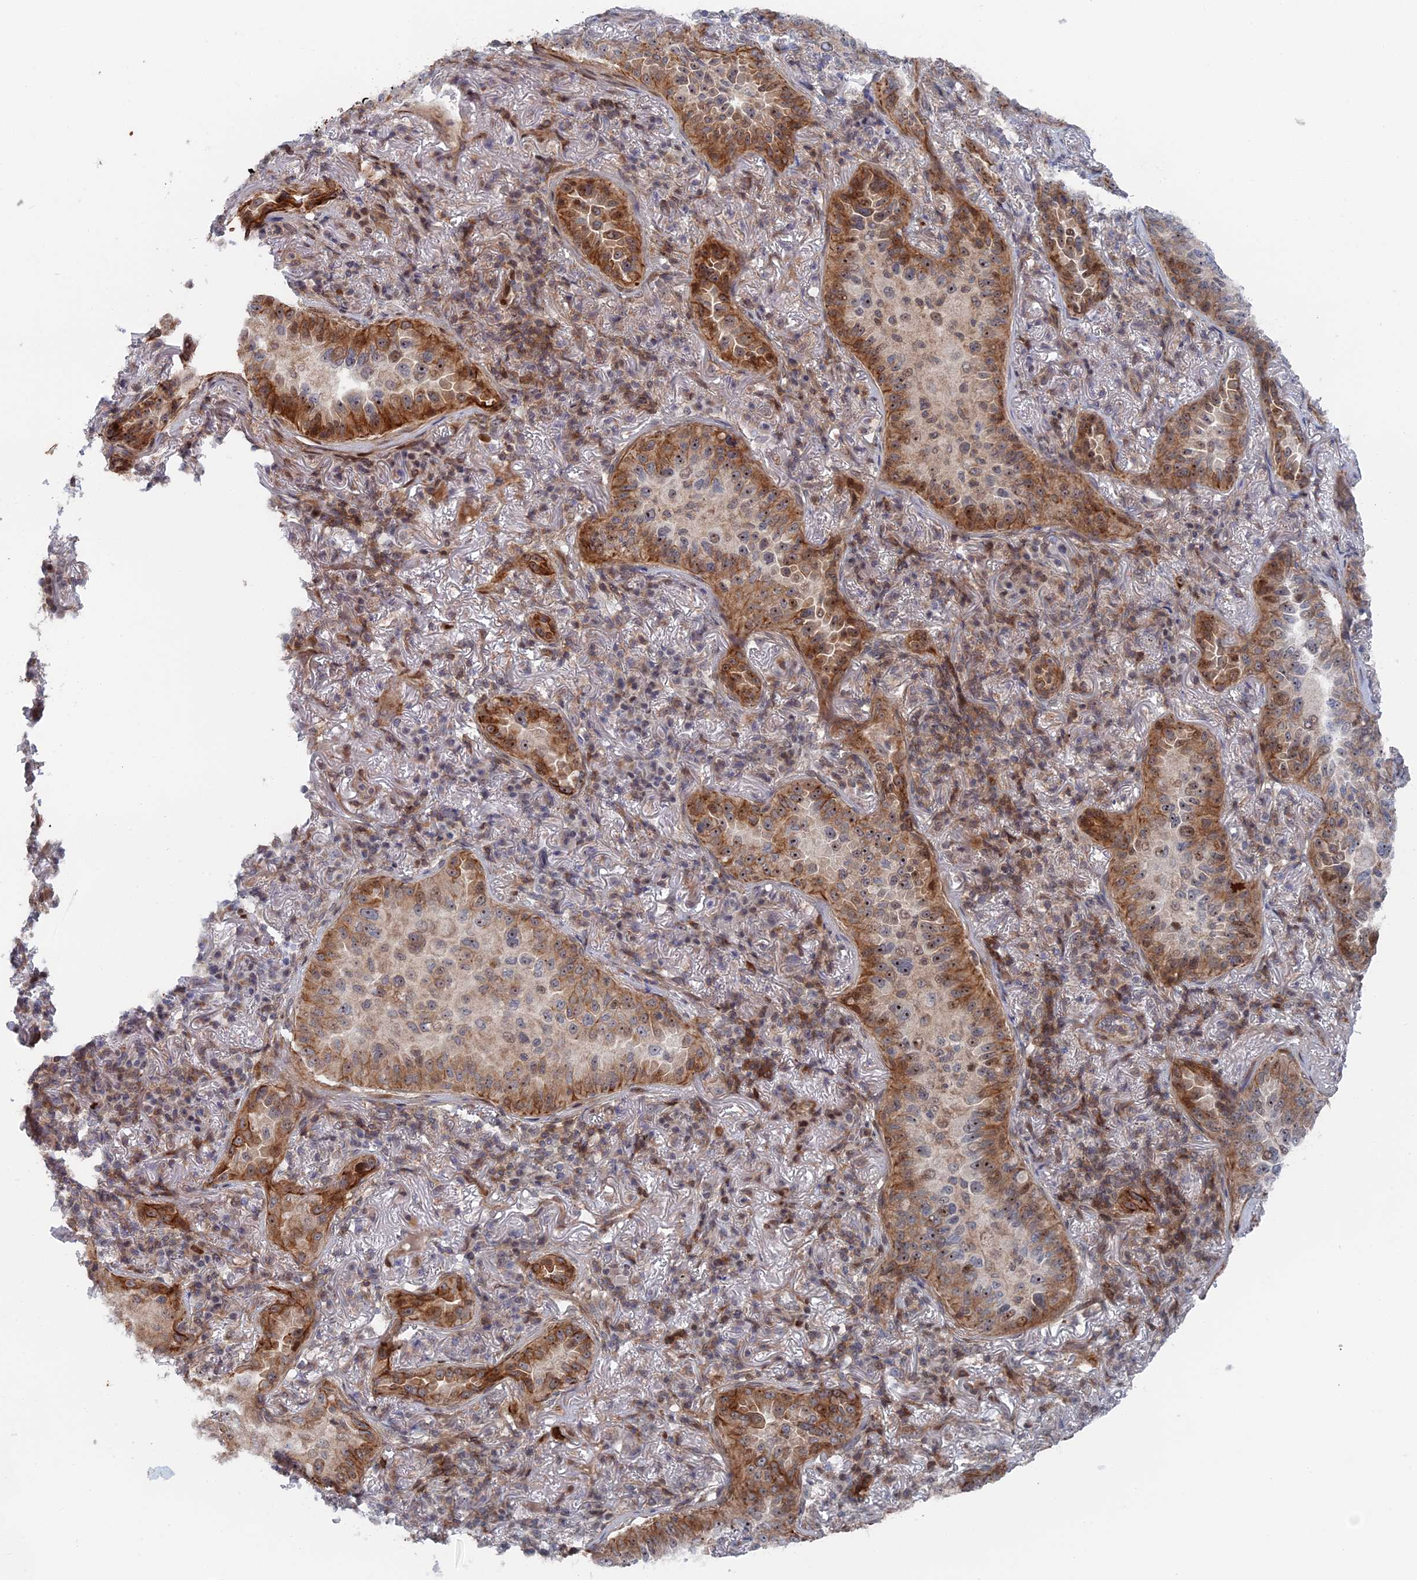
{"staining": {"intensity": "moderate", "quantity": ">75%", "location": "cytoplasmic/membranous,nuclear"}, "tissue": "lung cancer", "cell_type": "Tumor cells", "image_type": "cancer", "snomed": [{"axis": "morphology", "description": "Adenocarcinoma, NOS"}, {"axis": "topography", "description": "Lung"}], "caption": "IHC of adenocarcinoma (lung) demonstrates medium levels of moderate cytoplasmic/membranous and nuclear staining in approximately >75% of tumor cells.", "gene": "IL7", "patient": {"sex": "female", "age": 69}}